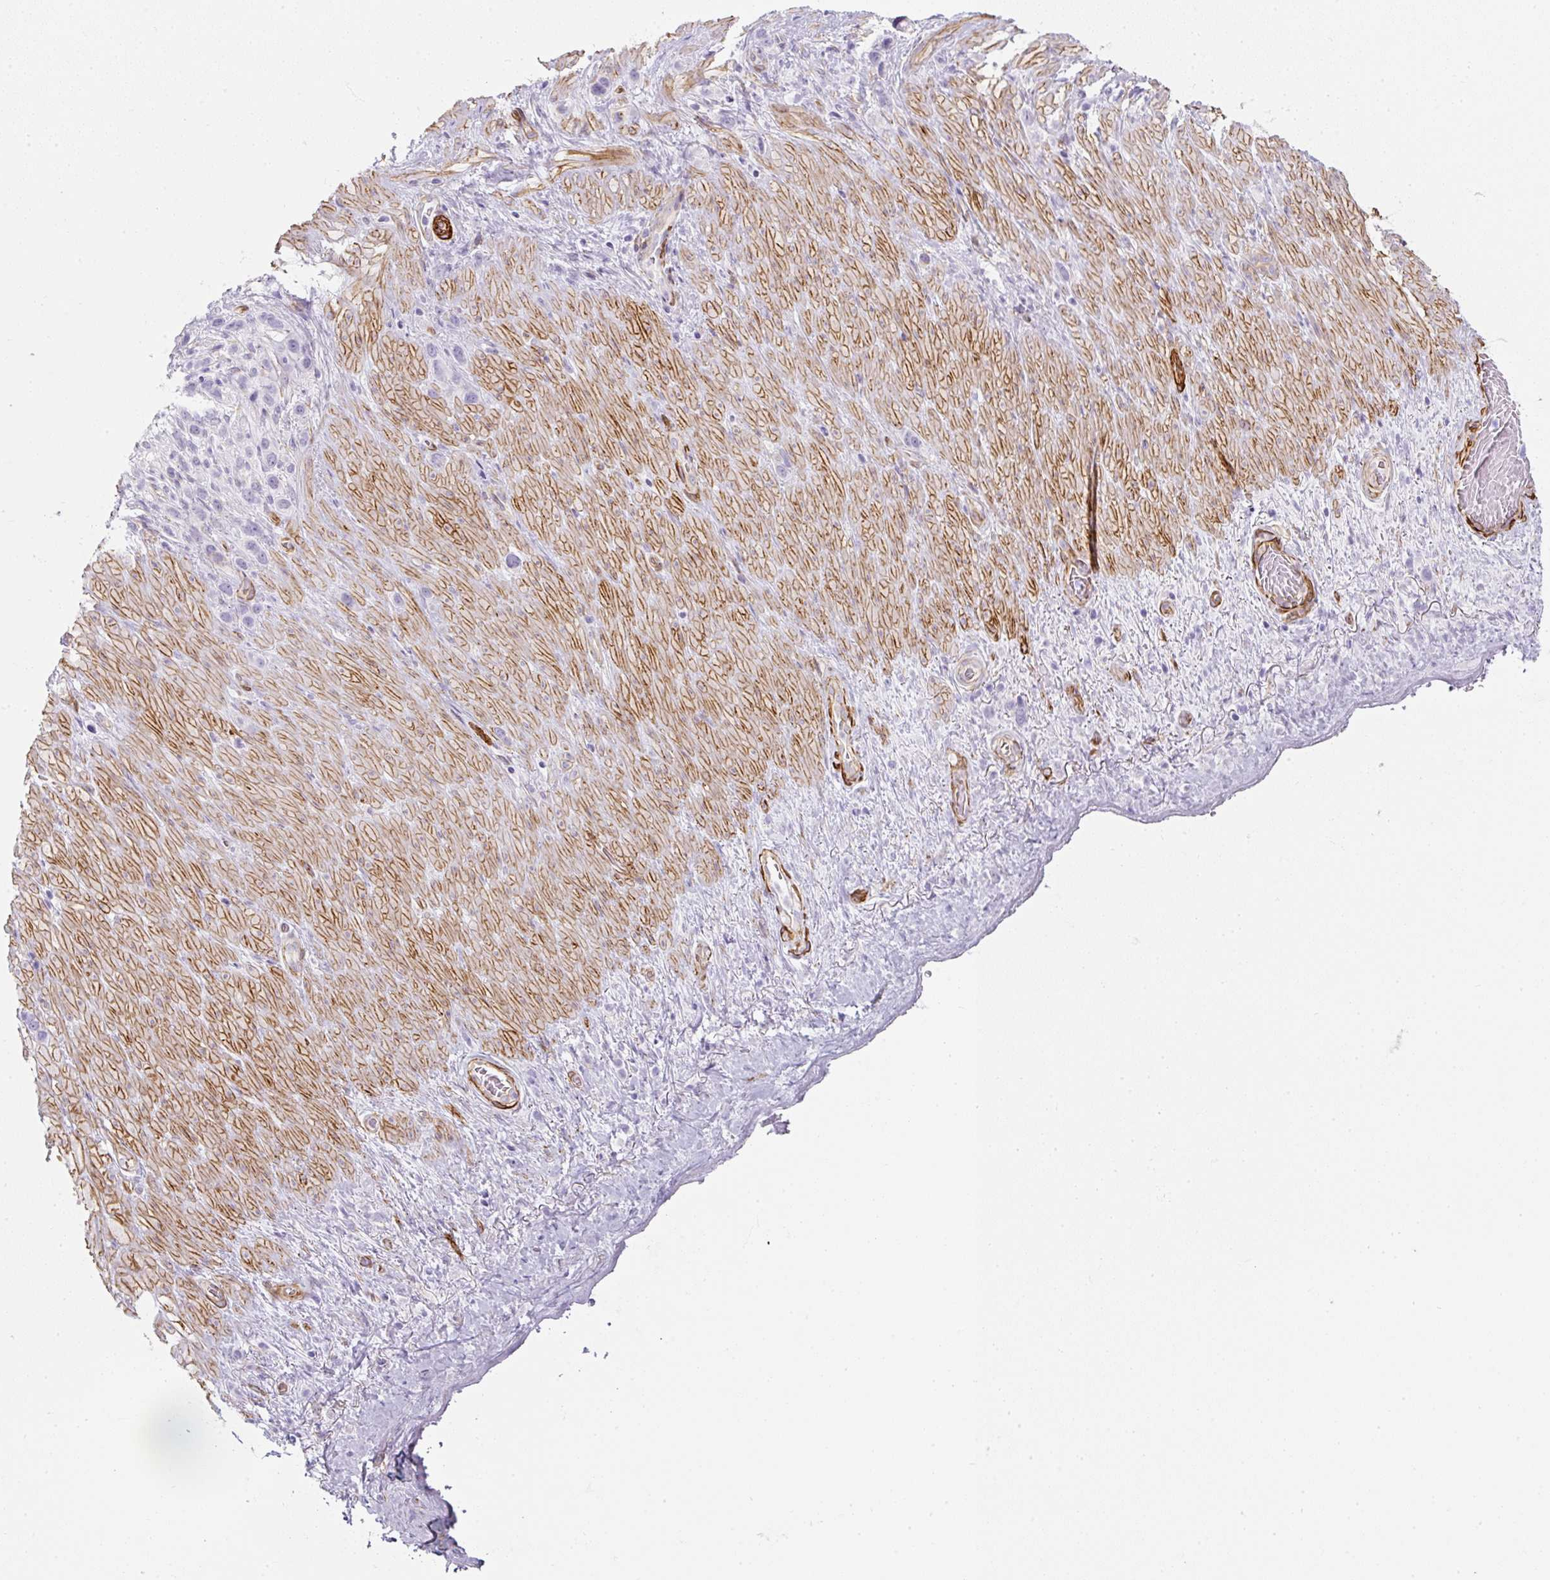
{"staining": {"intensity": "negative", "quantity": "none", "location": "none"}, "tissue": "stomach cancer", "cell_type": "Tumor cells", "image_type": "cancer", "snomed": [{"axis": "morphology", "description": "Adenocarcinoma, NOS"}, {"axis": "topography", "description": "Stomach"}], "caption": "Tumor cells show no significant protein positivity in stomach adenocarcinoma.", "gene": "CAVIN3", "patient": {"sex": "female", "age": 65}}